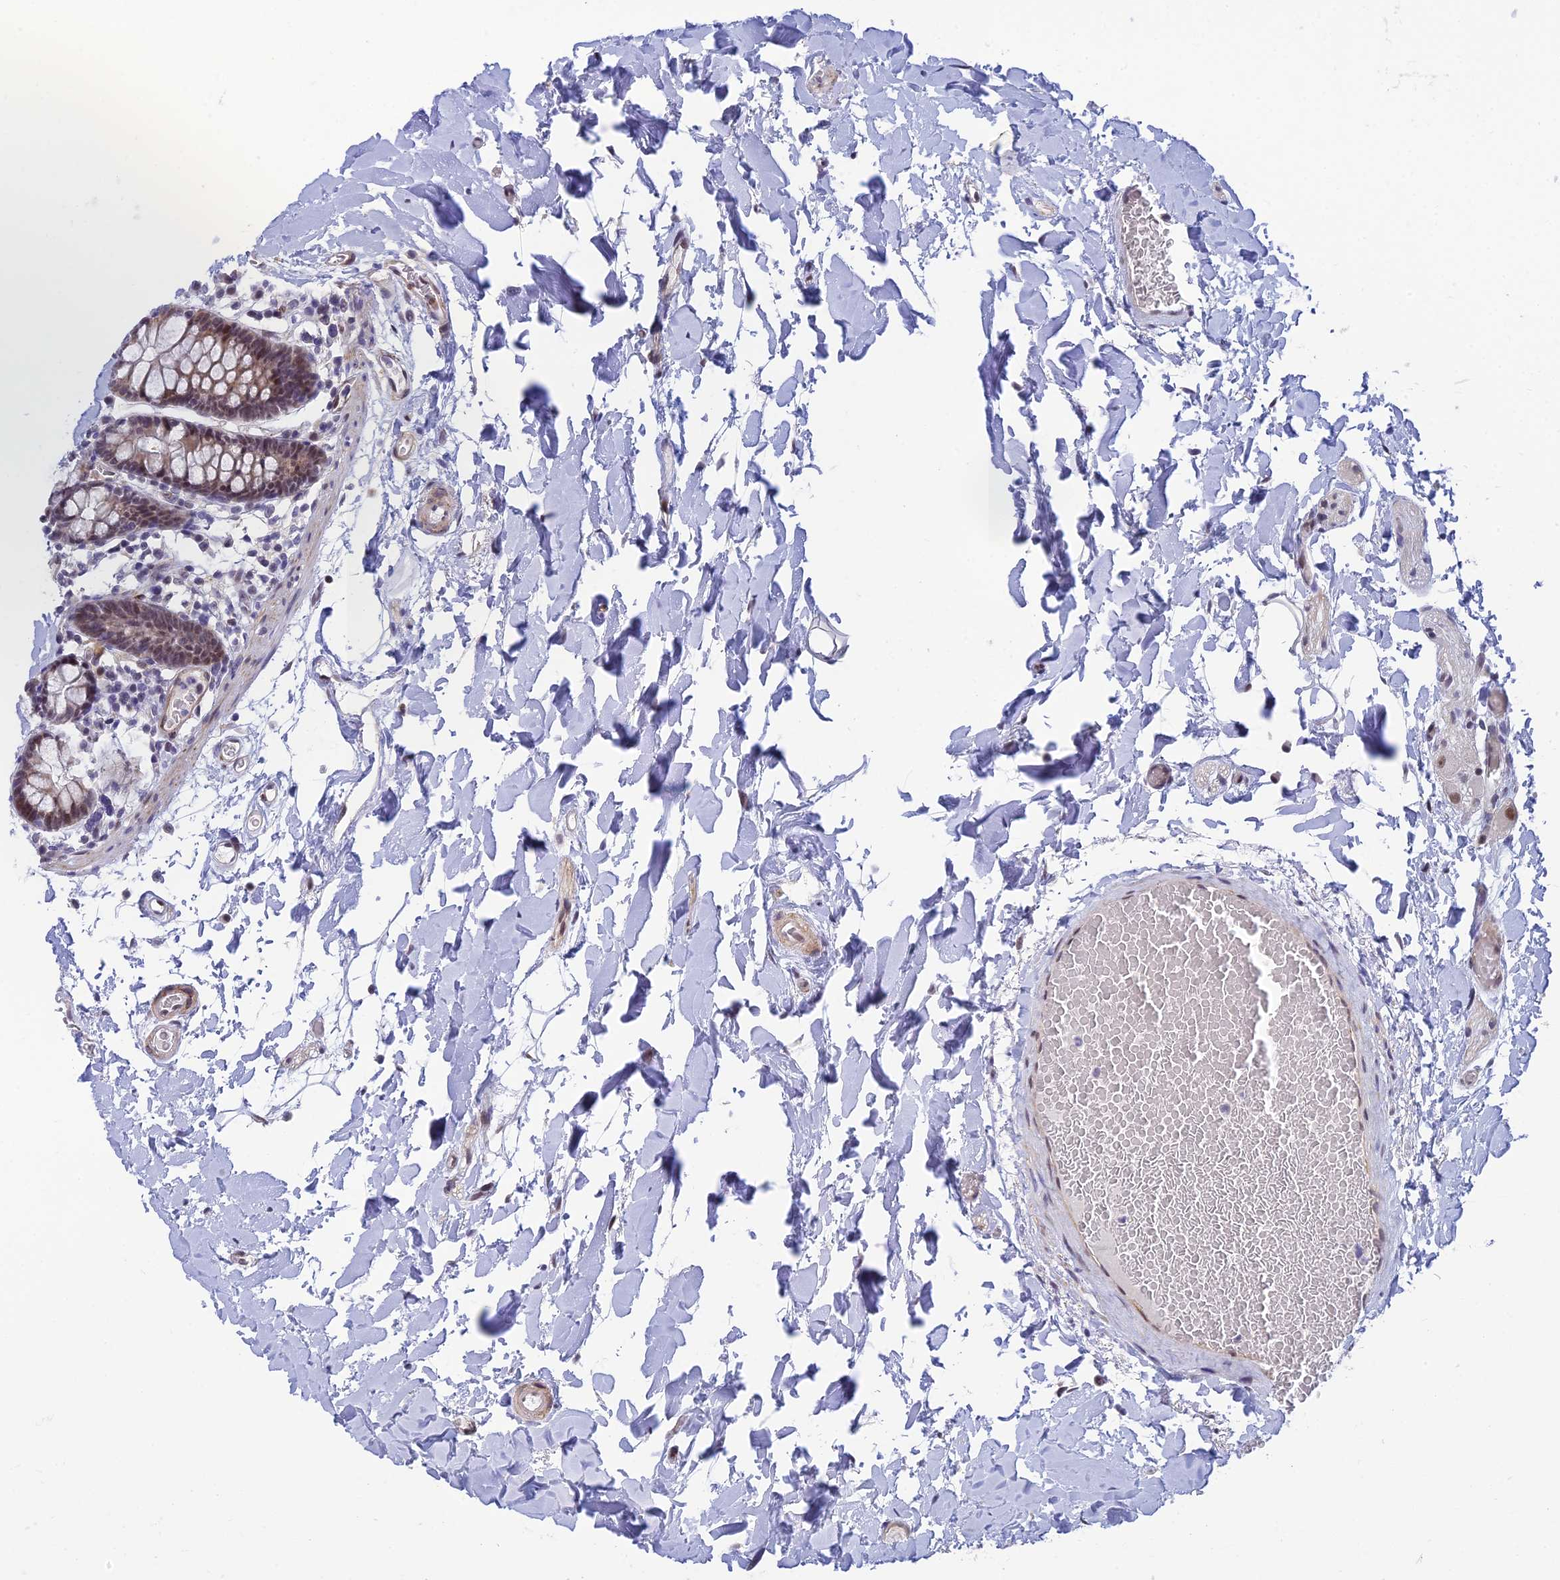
{"staining": {"intensity": "weak", "quantity": ">75%", "location": "cytoplasmic/membranous"}, "tissue": "colon", "cell_type": "Endothelial cells", "image_type": "normal", "snomed": [{"axis": "morphology", "description": "Normal tissue, NOS"}, {"axis": "topography", "description": "Colon"}], "caption": "Immunohistochemistry histopathology image of unremarkable colon: human colon stained using immunohistochemistry shows low levels of weak protein expression localized specifically in the cytoplasmic/membranous of endothelial cells, appearing as a cytoplasmic/membranous brown color.", "gene": "CLK4", "patient": {"sex": "male", "age": 75}}